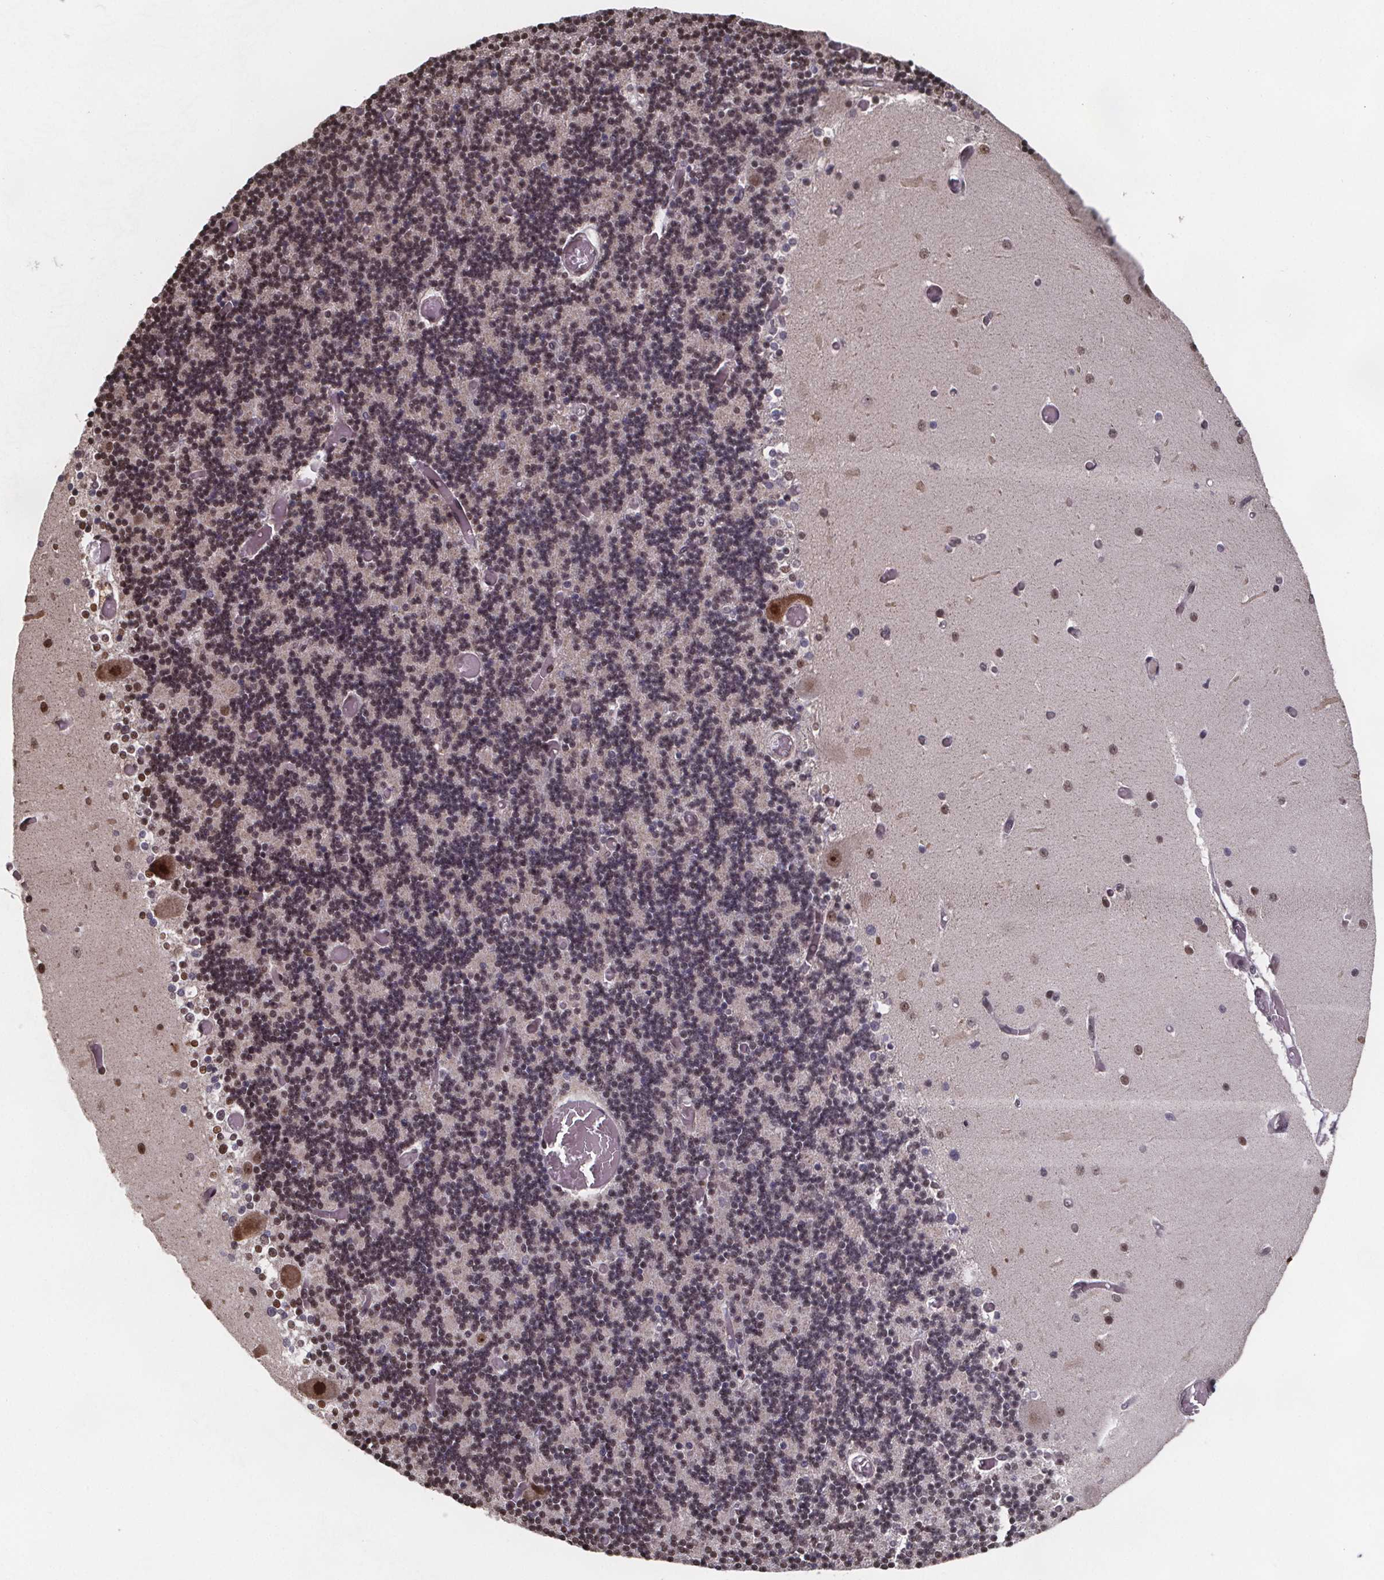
{"staining": {"intensity": "weak", "quantity": ">75%", "location": "nuclear"}, "tissue": "cerebellum", "cell_type": "Cells in granular layer", "image_type": "normal", "snomed": [{"axis": "morphology", "description": "Normal tissue, NOS"}, {"axis": "topography", "description": "Cerebellum"}], "caption": "A brown stain labels weak nuclear positivity of a protein in cells in granular layer of normal human cerebellum.", "gene": "U2SURP", "patient": {"sex": "female", "age": 28}}